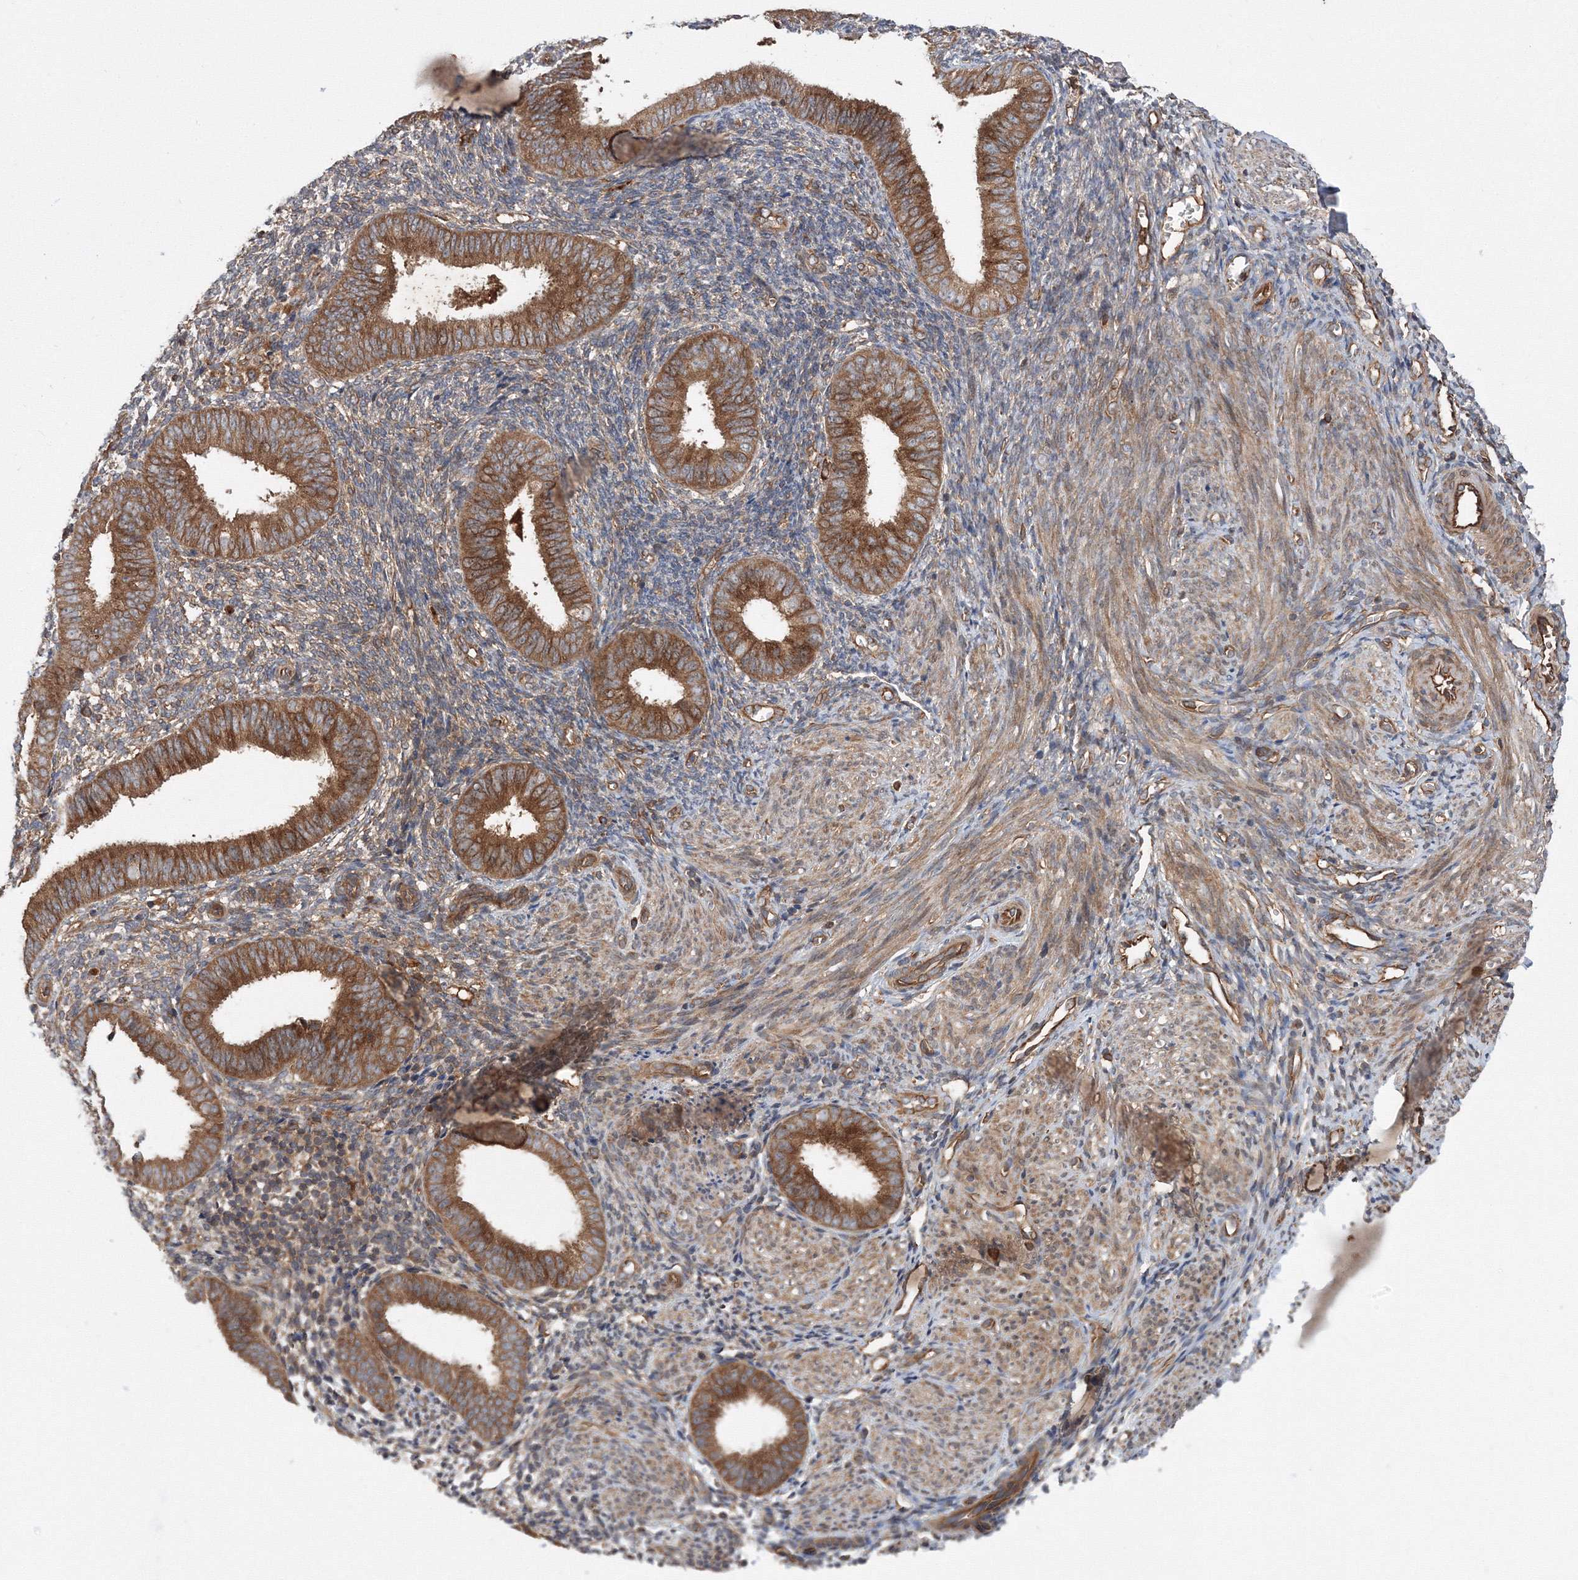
{"staining": {"intensity": "moderate", "quantity": ">75%", "location": "cytoplasmic/membranous"}, "tissue": "endometrium", "cell_type": "Cells in endometrial stroma", "image_type": "normal", "snomed": [{"axis": "morphology", "description": "Normal tissue, NOS"}, {"axis": "topography", "description": "Uterus"}, {"axis": "topography", "description": "Endometrium"}], "caption": "A brown stain labels moderate cytoplasmic/membranous positivity of a protein in cells in endometrial stroma of normal endometrium. (DAB (3,3'-diaminobenzidine) = brown stain, brightfield microscopy at high magnification).", "gene": "ATG3", "patient": {"sex": "female", "age": 48}}